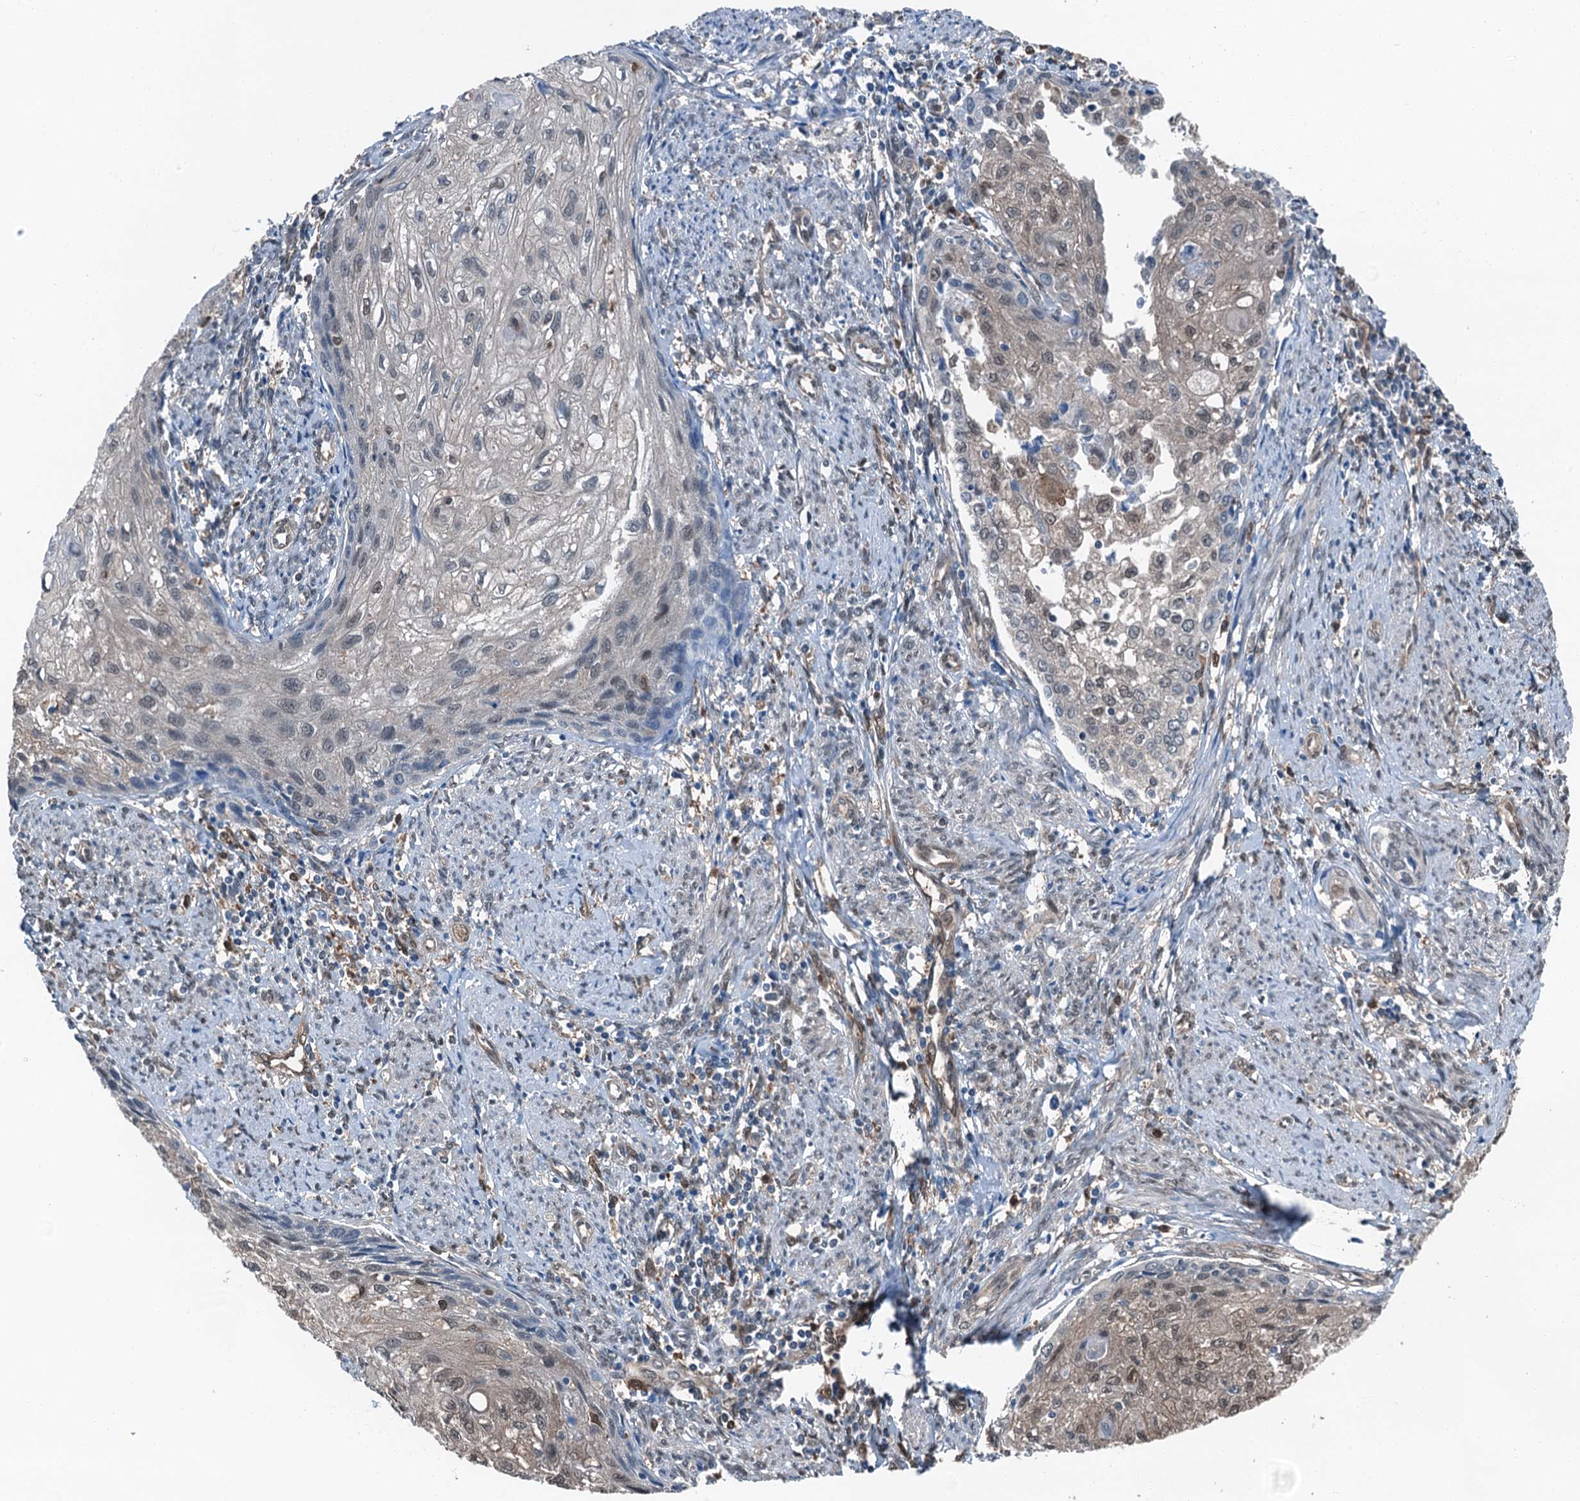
{"staining": {"intensity": "weak", "quantity": "<25%", "location": "cytoplasmic/membranous"}, "tissue": "cervical cancer", "cell_type": "Tumor cells", "image_type": "cancer", "snomed": [{"axis": "morphology", "description": "Squamous cell carcinoma, NOS"}, {"axis": "topography", "description": "Cervix"}], "caption": "A micrograph of human cervical cancer is negative for staining in tumor cells.", "gene": "RNH1", "patient": {"sex": "female", "age": 67}}